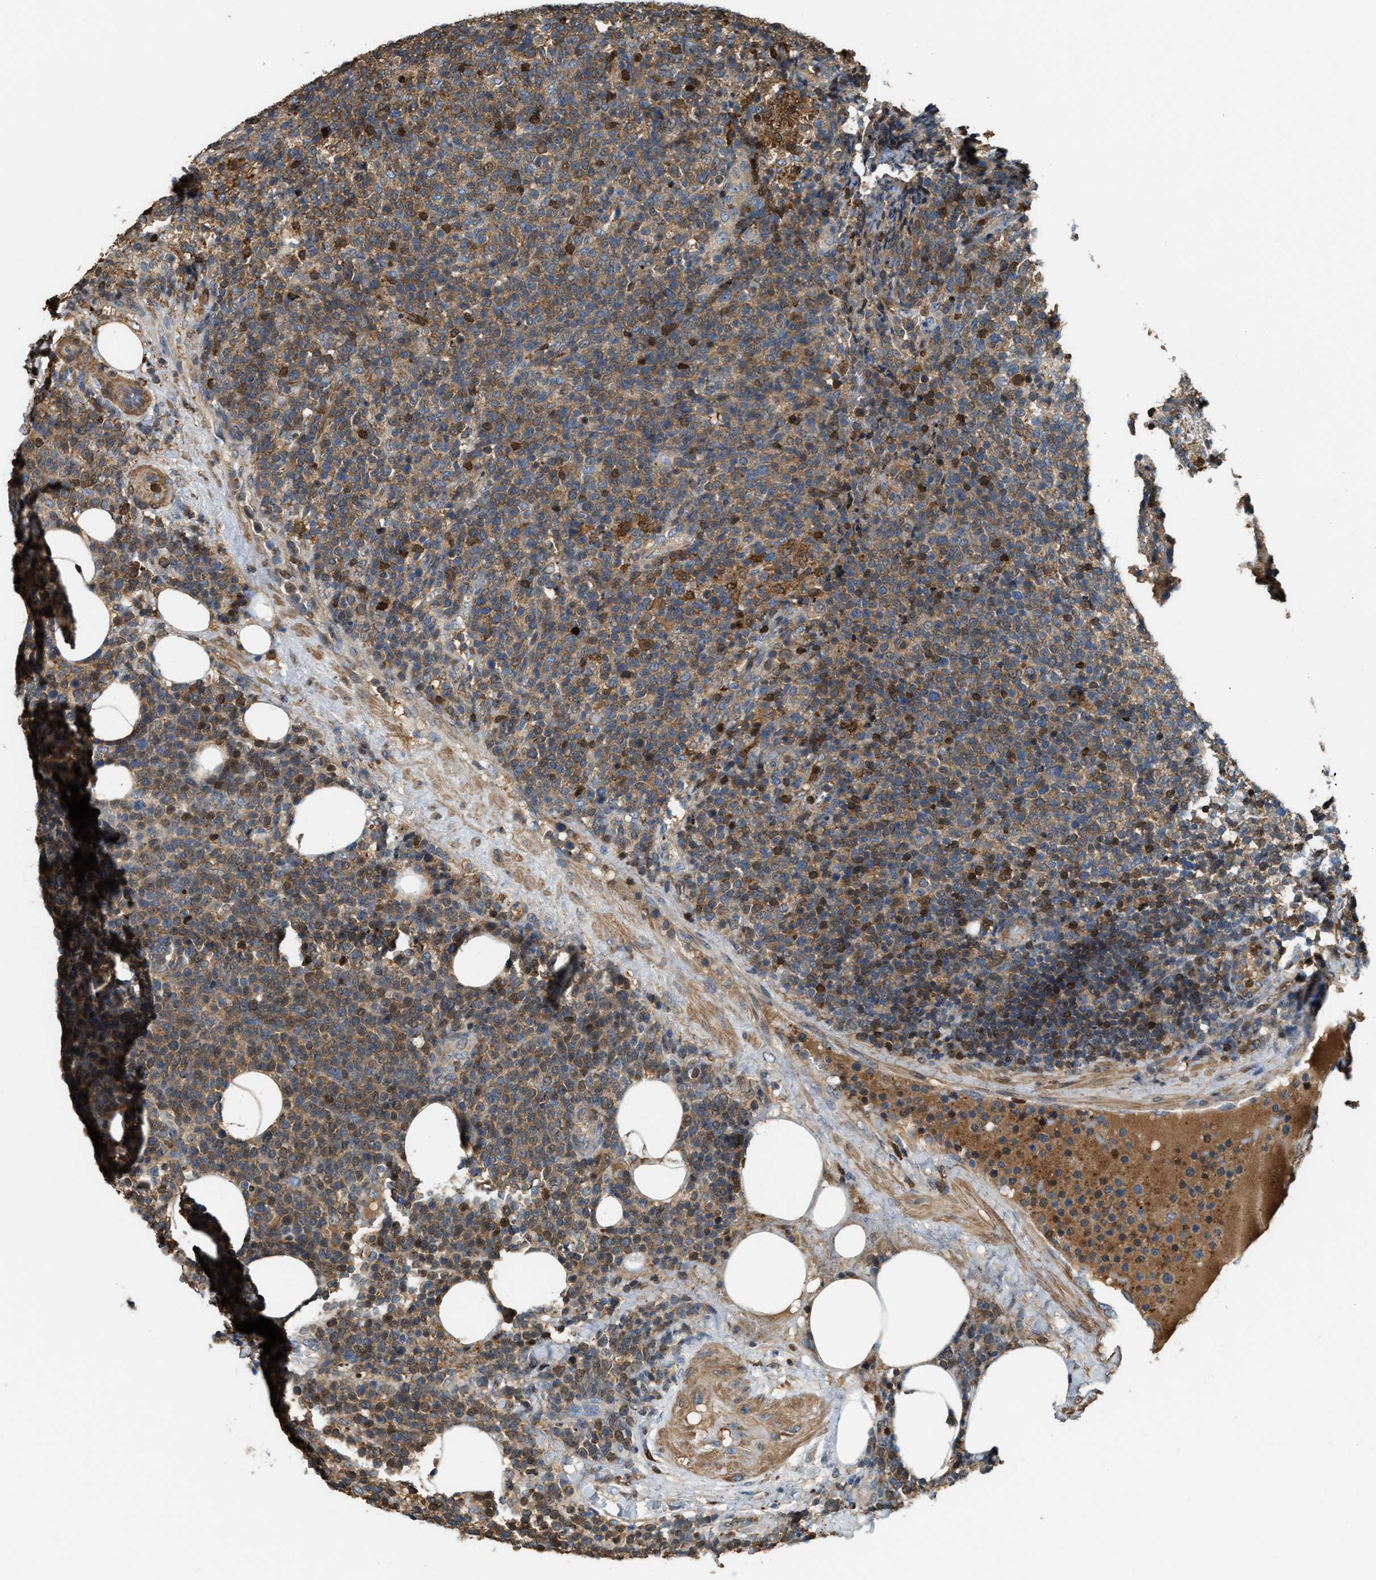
{"staining": {"intensity": "moderate", "quantity": ">75%", "location": "cytoplasmic/membranous"}, "tissue": "lymphoma", "cell_type": "Tumor cells", "image_type": "cancer", "snomed": [{"axis": "morphology", "description": "Malignant lymphoma, non-Hodgkin's type, High grade"}, {"axis": "topography", "description": "Lymph node"}], "caption": "IHC photomicrograph of malignant lymphoma, non-Hodgkin's type (high-grade) stained for a protein (brown), which demonstrates medium levels of moderate cytoplasmic/membranous staining in approximately >75% of tumor cells.", "gene": "SERPINB5", "patient": {"sex": "male", "age": 61}}